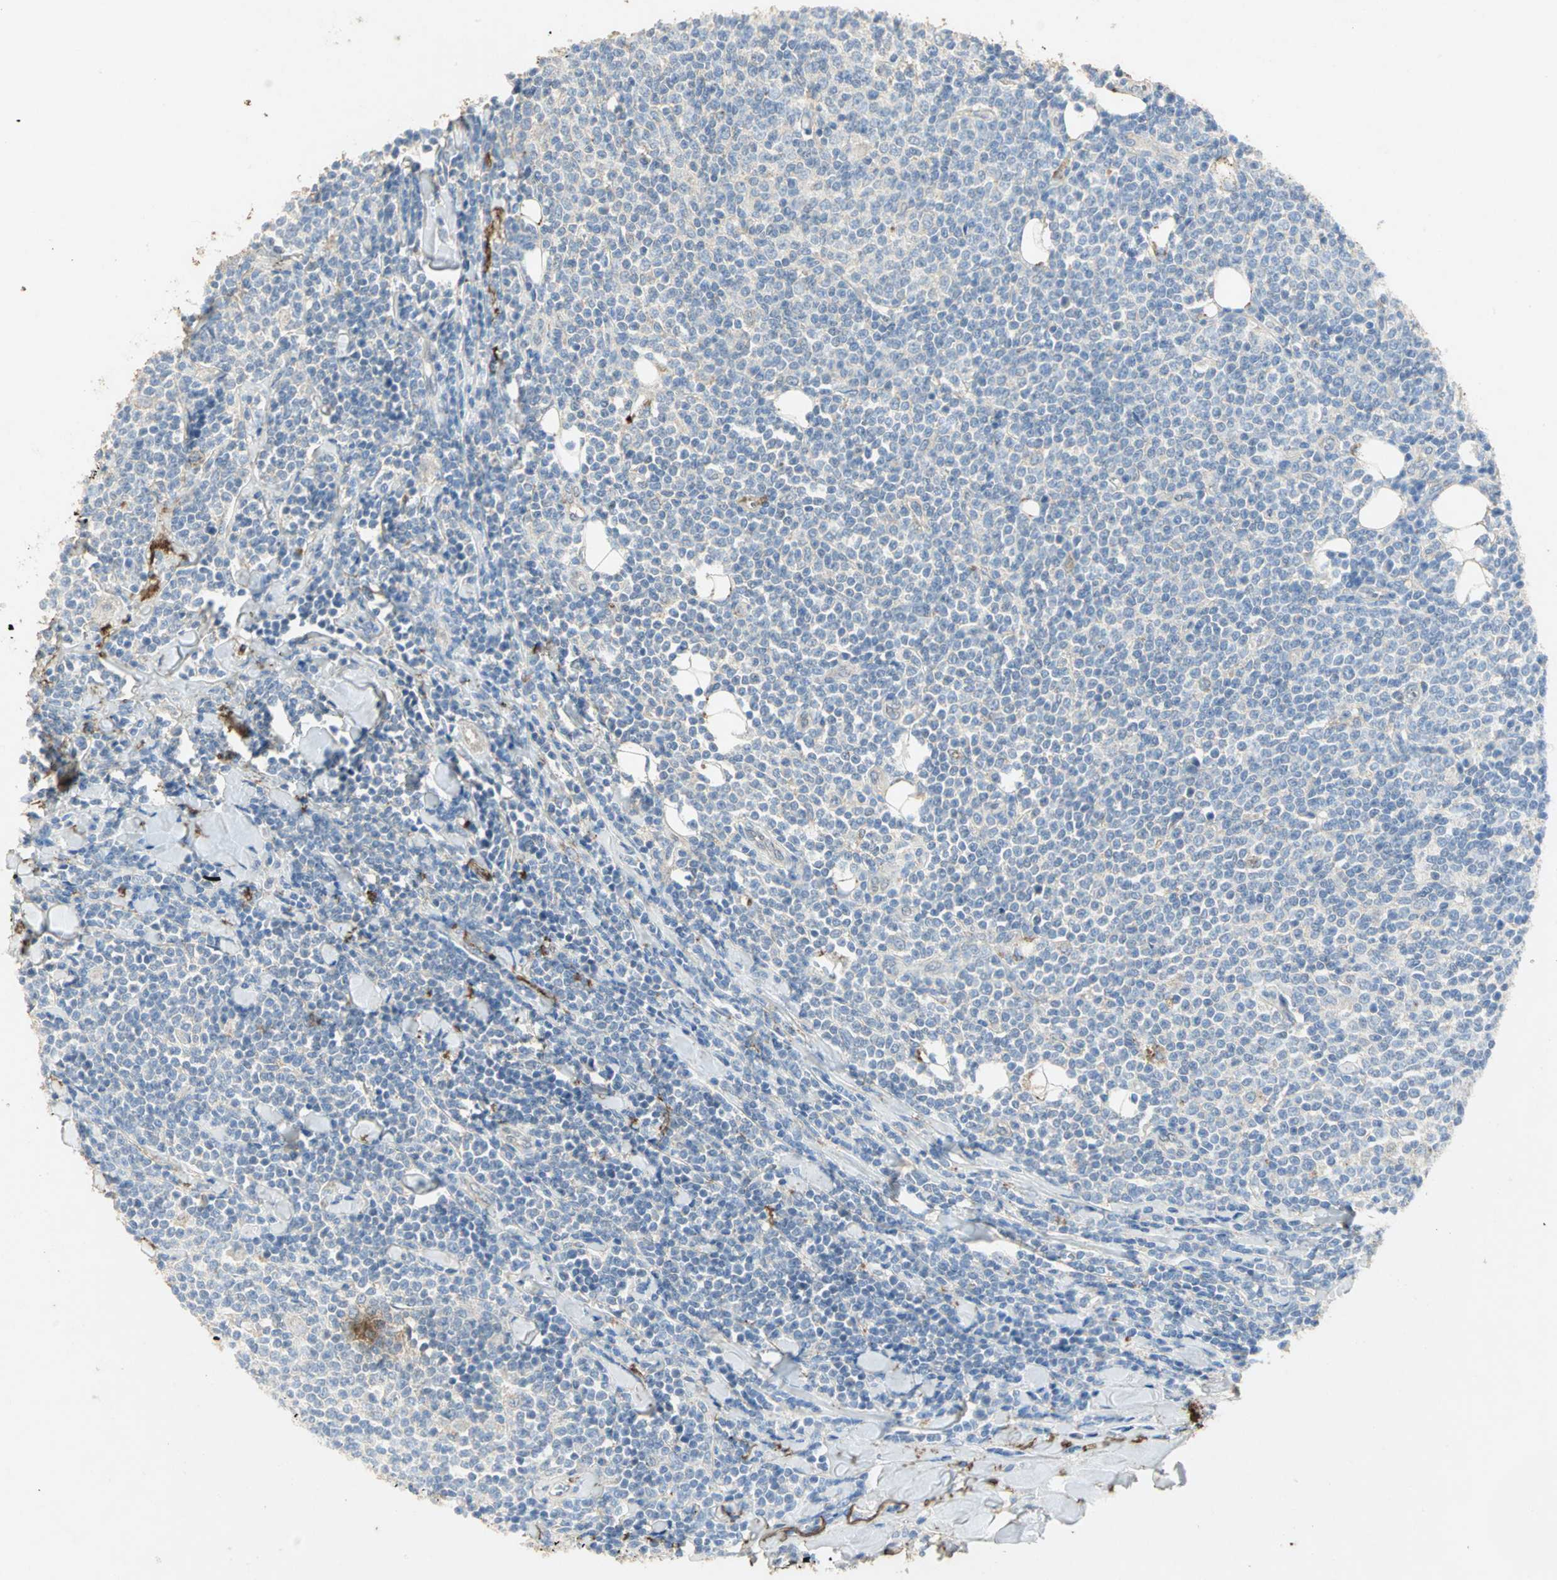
{"staining": {"intensity": "weak", "quantity": "<25%", "location": "cytoplasmic/membranous"}, "tissue": "lymphoma", "cell_type": "Tumor cells", "image_type": "cancer", "snomed": [{"axis": "morphology", "description": "Malignant lymphoma, non-Hodgkin's type, Low grade"}, {"axis": "topography", "description": "Soft tissue"}], "caption": "Photomicrograph shows no significant protein expression in tumor cells of lymphoma. (DAB (3,3'-diaminobenzidine) immunohistochemistry, high magnification).", "gene": "ASB9", "patient": {"sex": "male", "age": 92}}